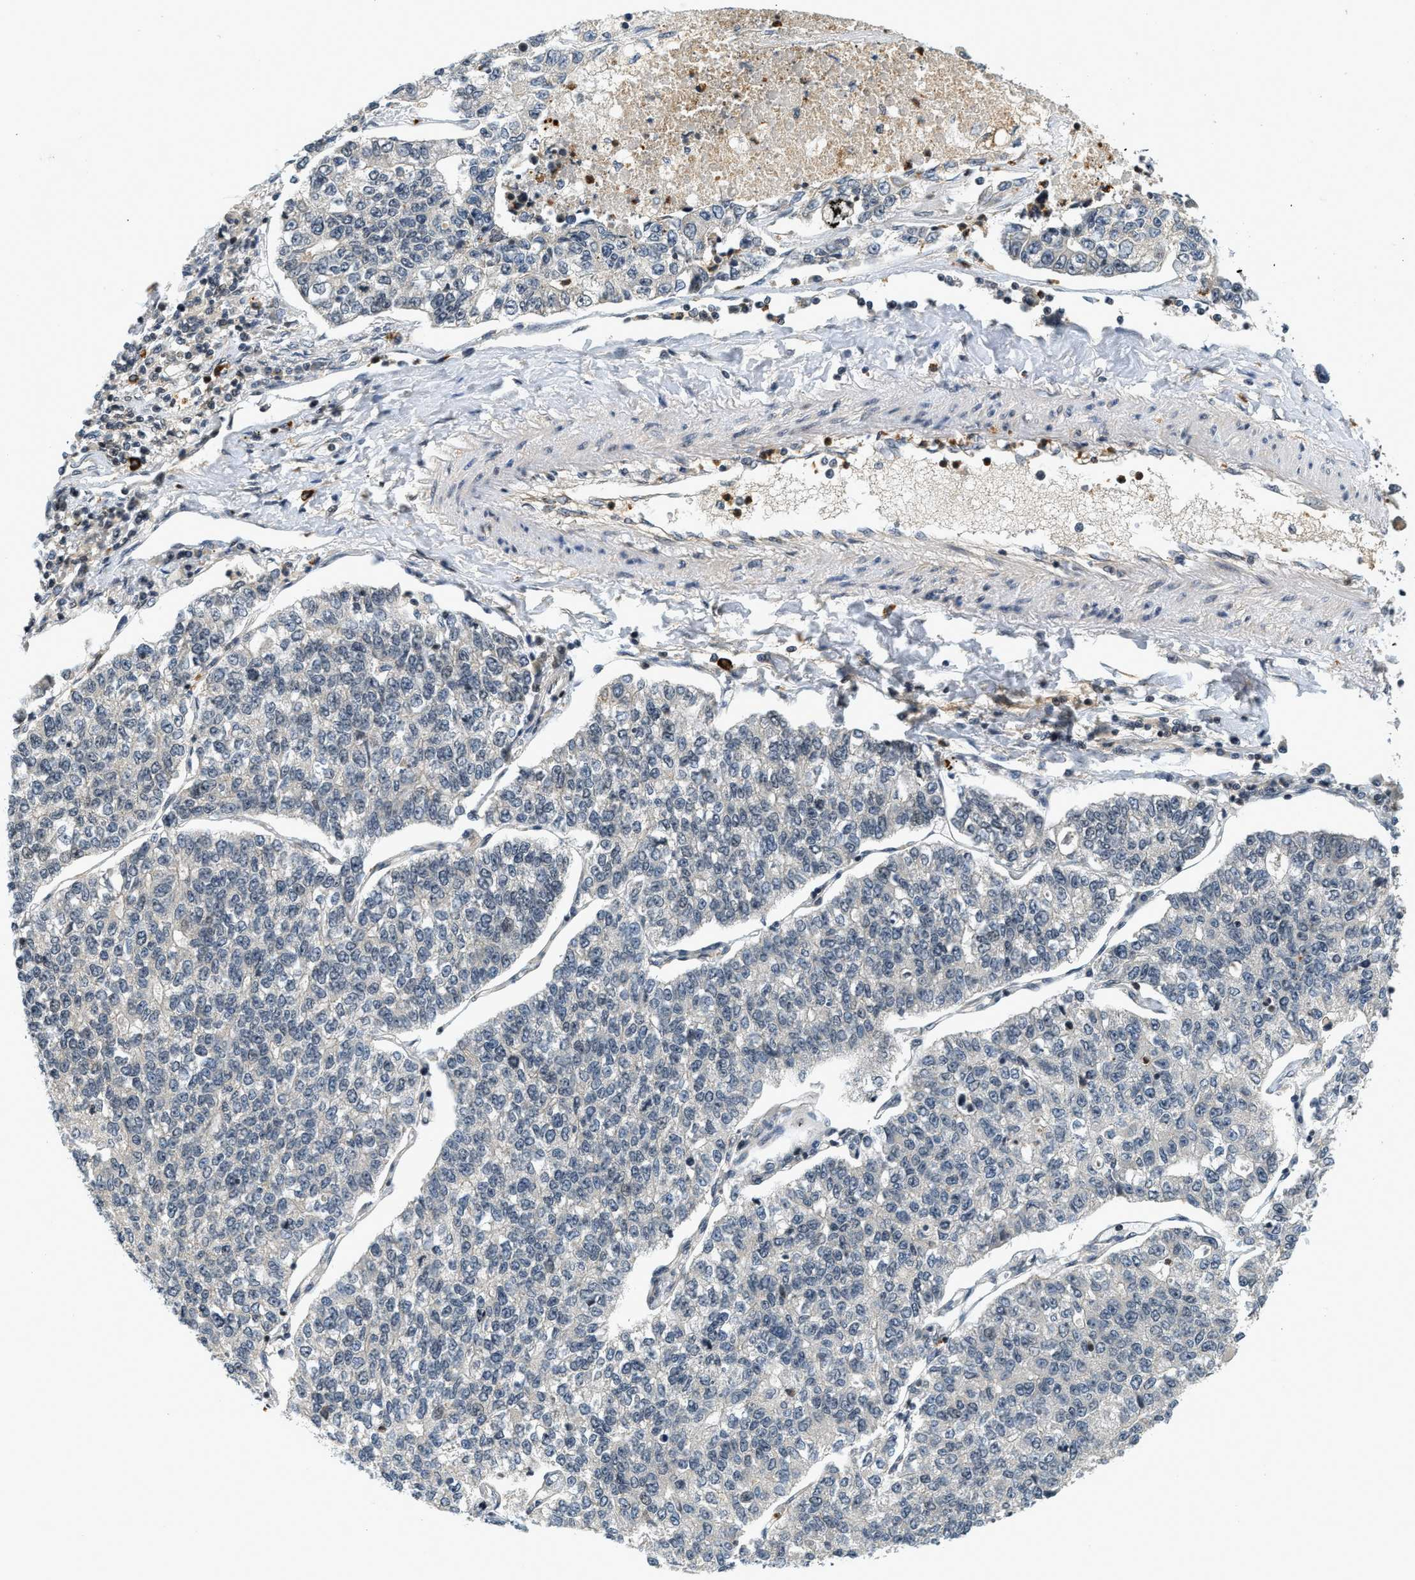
{"staining": {"intensity": "negative", "quantity": "none", "location": "none"}, "tissue": "lung cancer", "cell_type": "Tumor cells", "image_type": "cancer", "snomed": [{"axis": "morphology", "description": "Adenocarcinoma, NOS"}, {"axis": "topography", "description": "Lung"}], "caption": "There is no significant expression in tumor cells of lung cancer (adenocarcinoma). (Brightfield microscopy of DAB (3,3'-diaminobenzidine) IHC at high magnification).", "gene": "KMT2A", "patient": {"sex": "male", "age": 49}}